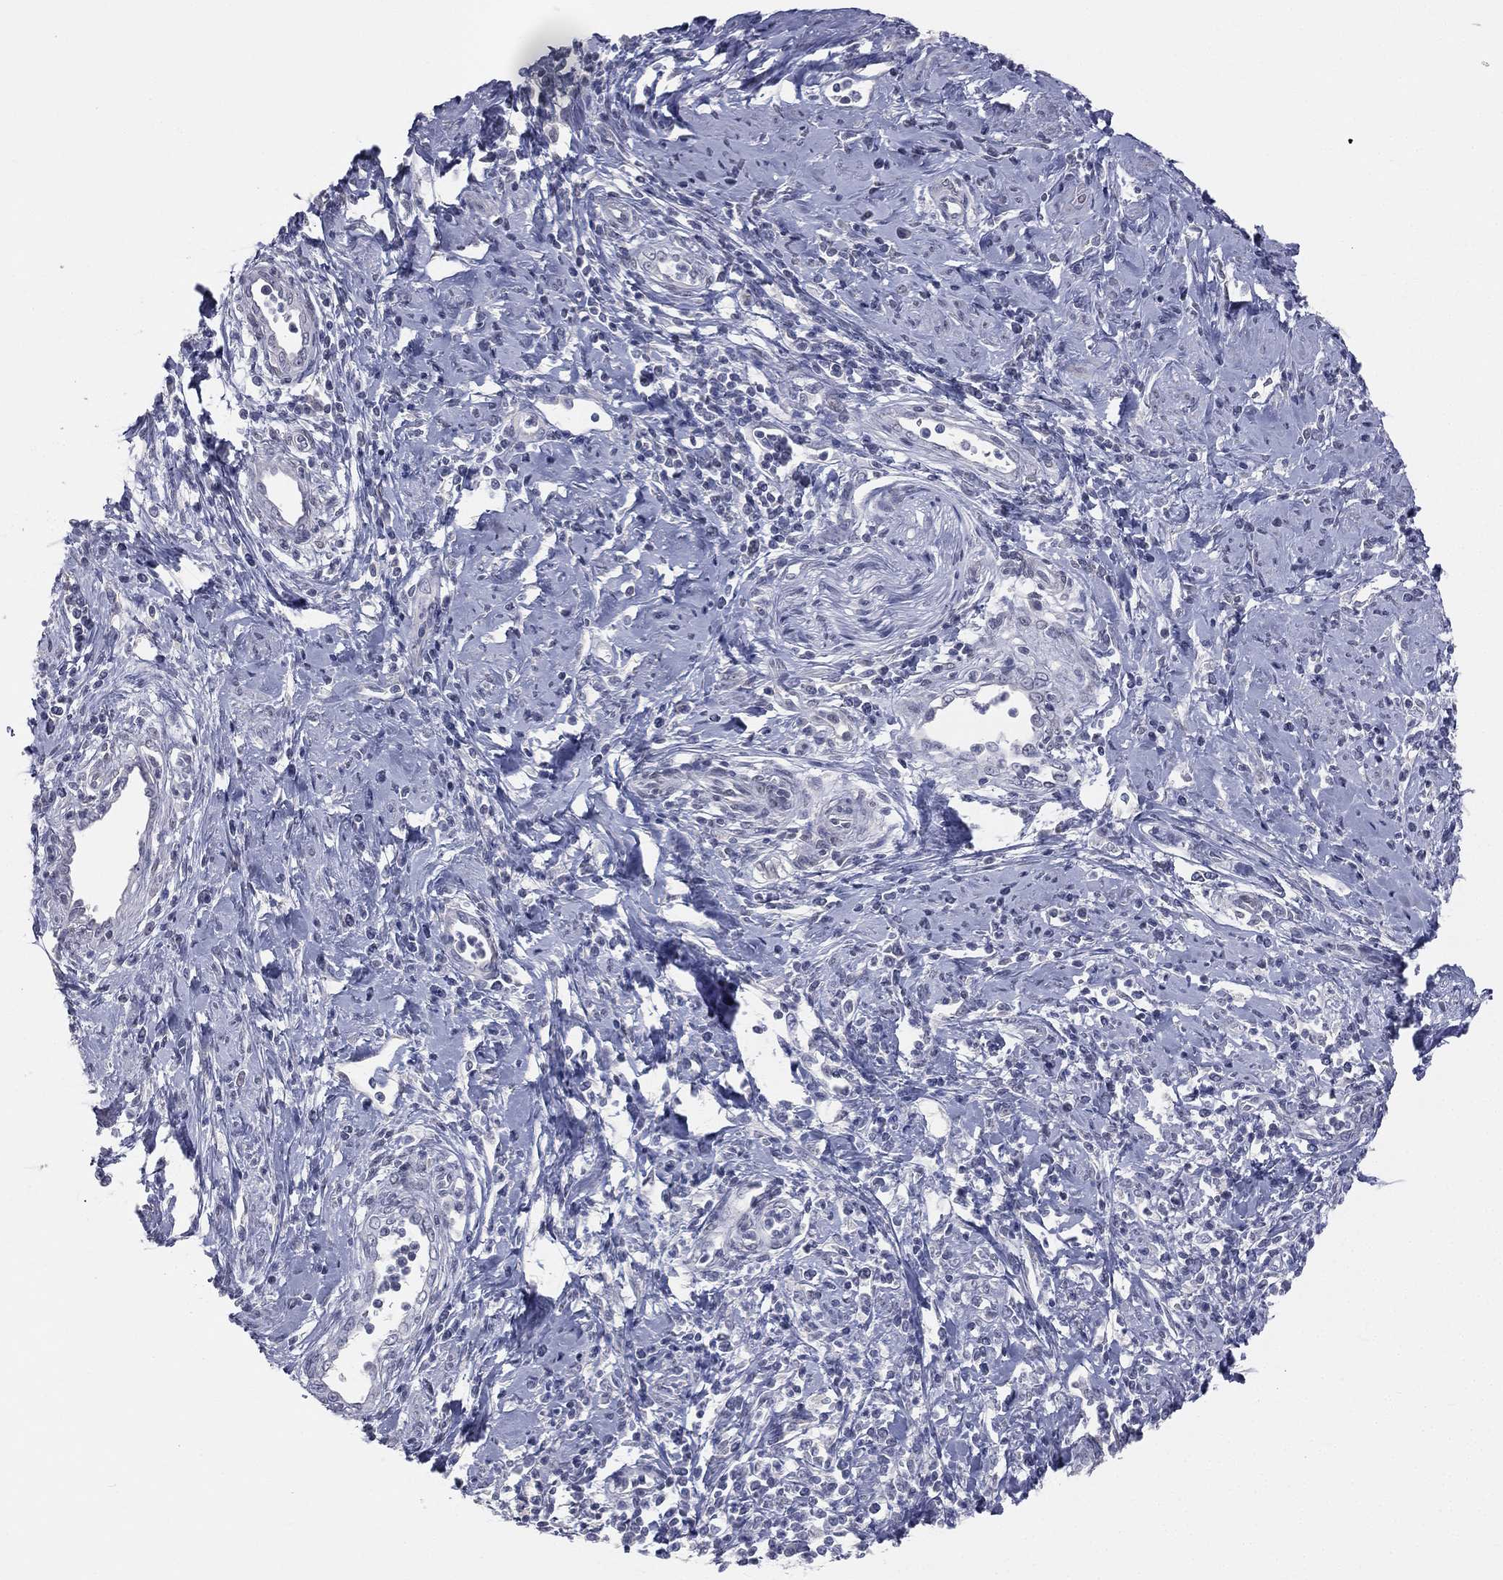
{"staining": {"intensity": "negative", "quantity": "none", "location": "none"}, "tissue": "cervical cancer", "cell_type": "Tumor cells", "image_type": "cancer", "snomed": [{"axis": "morphology", "description": "Squamous cell carcinoma, NOS"}, {"axis": "topography", "description": "Cervix"}], "caption": "The image demonstrates no significant staining in tumor cells of cervical cancer.", "gene": "DMKN", "patient": {"sex": "female", "age": 26}}